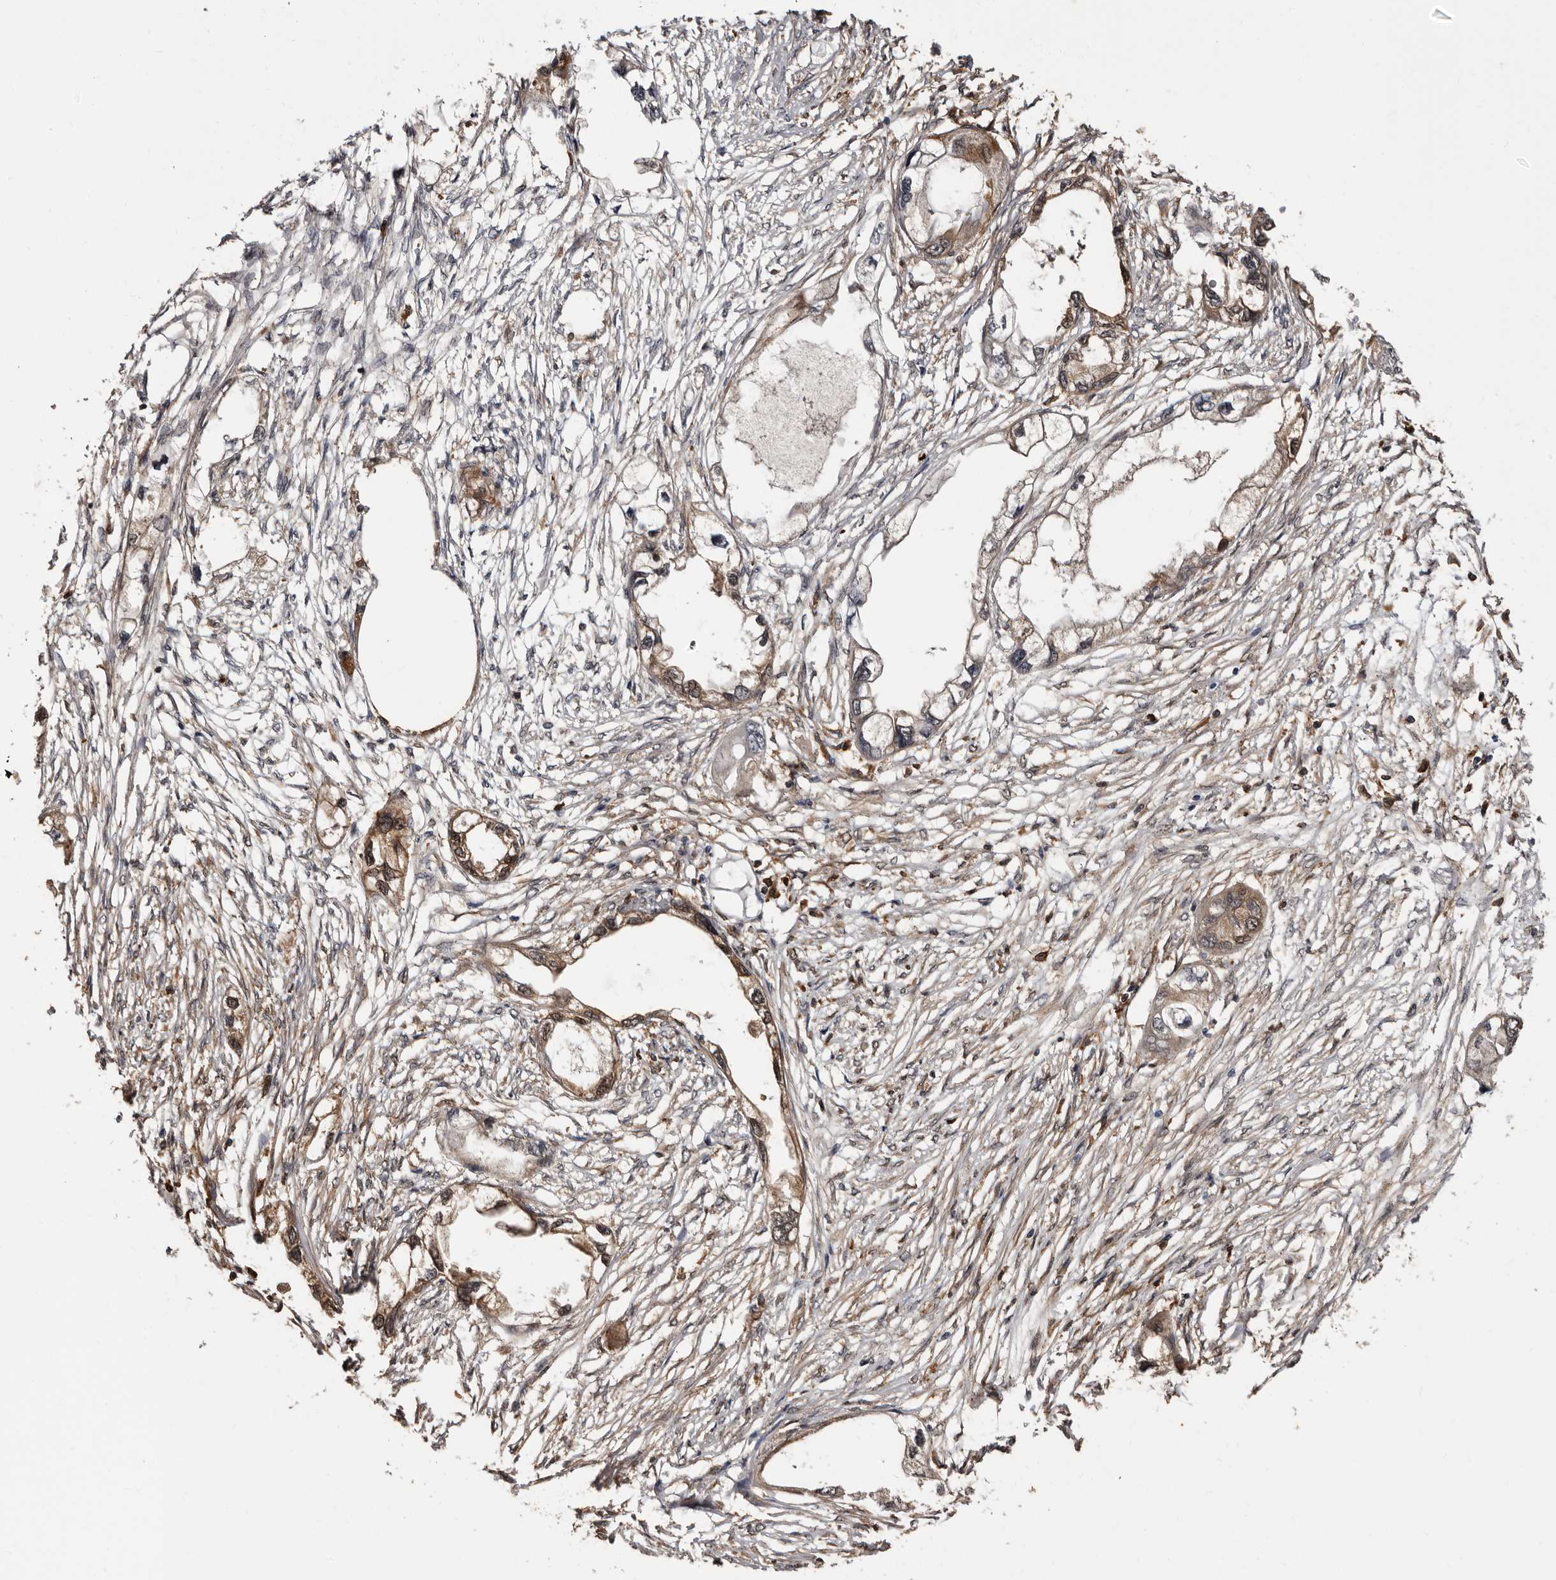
{"staining": {"intensity": "weak", "quantity": "25%-75%", "location": "cytoplasmic/membranous"}, "tissue": "endometrial cancer", "cell_type": "Tumor cells", "image_type": "cancer", "snomed": [{"axis": "morphology", "description": "Adenocarcinoma, NOS"}, {"axis": "morphology", "description": "Adenocarcinoma, metastatic, NOS"}, {"axis": "topography", "description": "Adipose tissue"}, {"axis": "topography", "description": "Endometrium"}], "caption": "Weak cytoplasmic/membranous staining is identified in approximately 25%-75% of tumor cells in endometrial cancer. Ihc stains the protein of interest in brown and the nuclei are stained blue.", "gene": "DNPH1", "patient": {"sex": "female", "age": 67}}